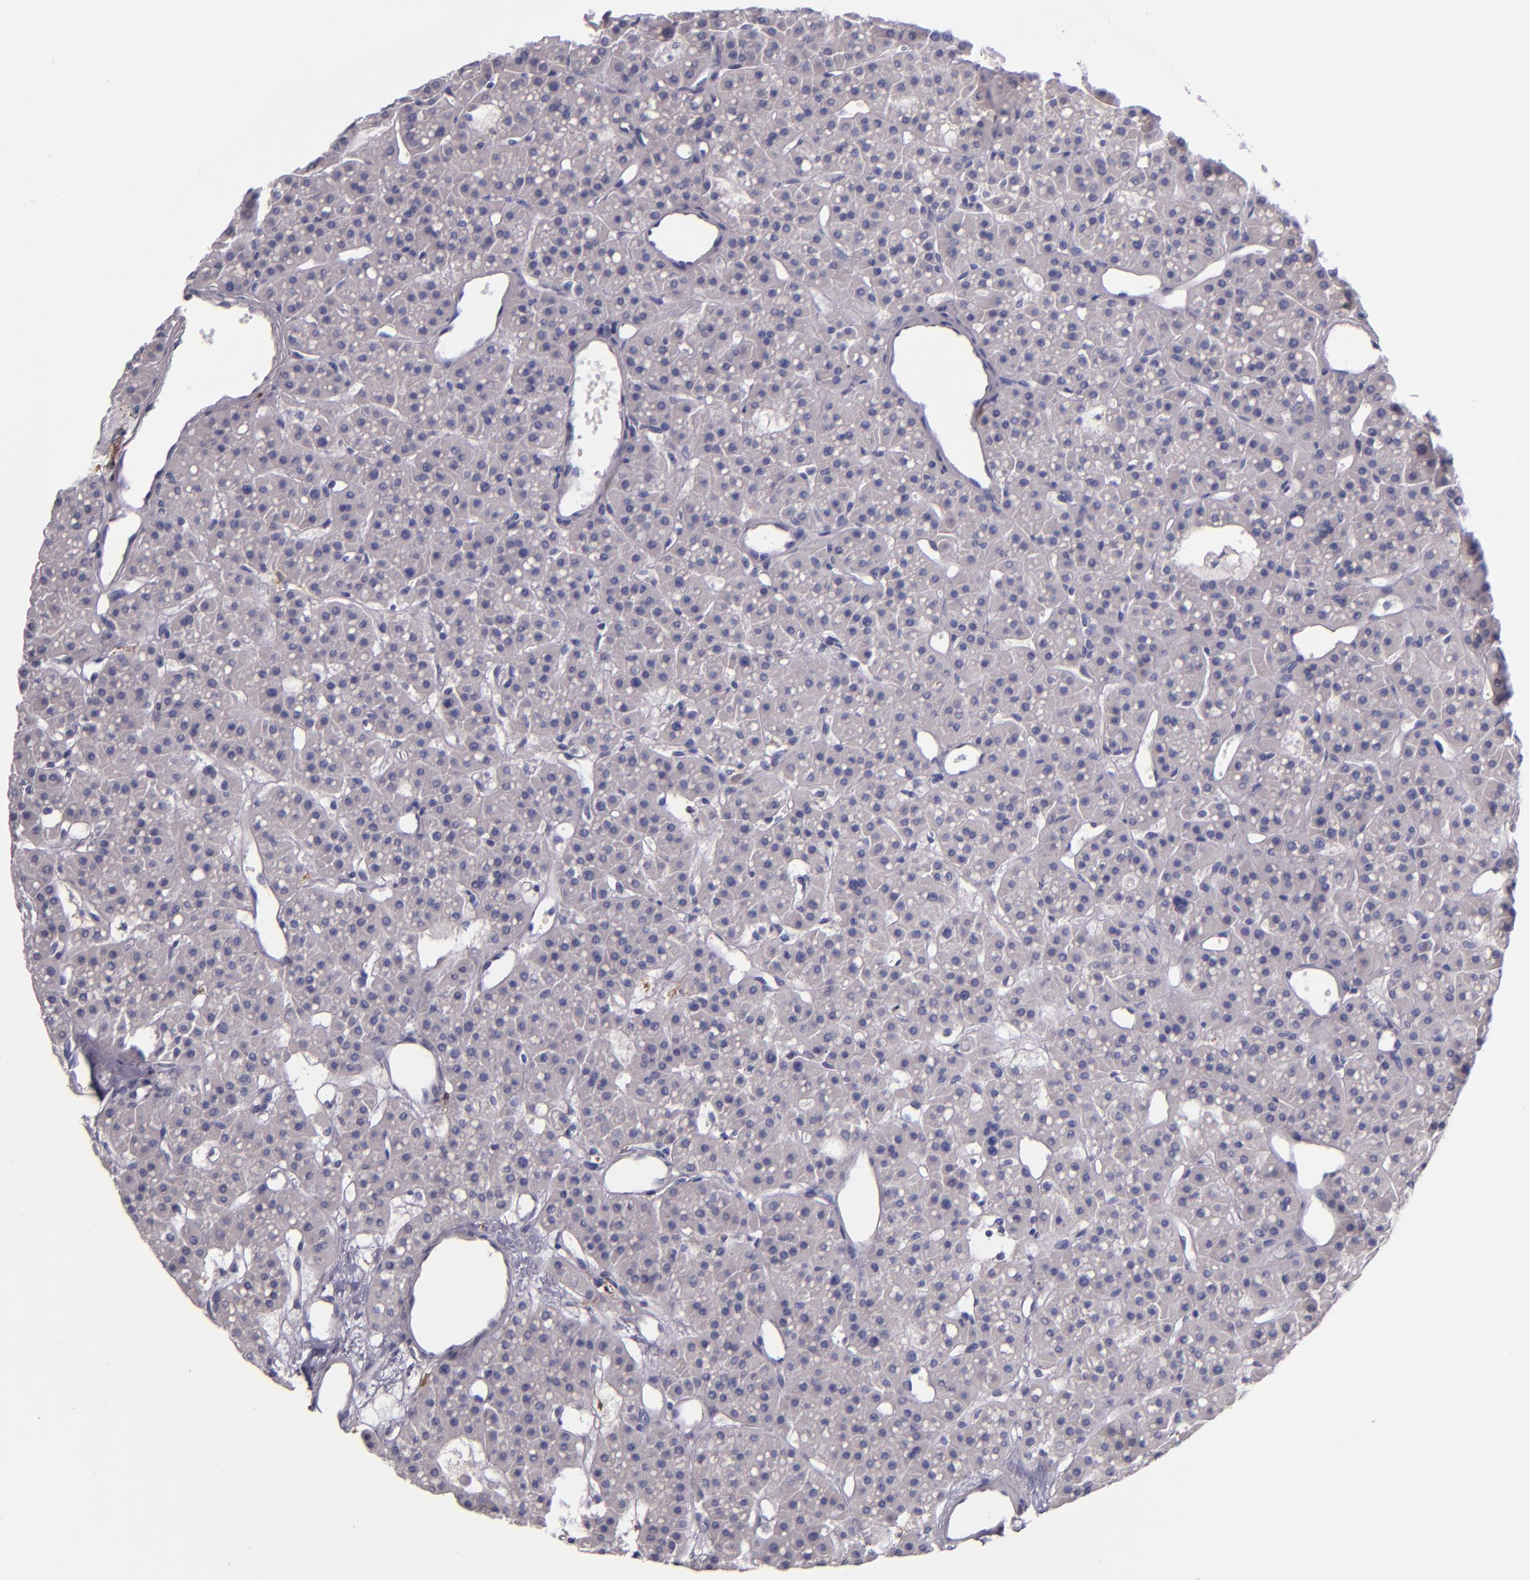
{"staining": {"intensity": "negative", "quantity": "none", "location": "none"}, "tissue": "parathyroid gland", "cell_type": "Glandular cells", "image_type": "normal", "snomed": [{"axis": "morphology", "description": "Normal tissue, NOS"}, {"axis": "topography", "description": "Parathyroid gland"}], "caption": "Immunohistochemical staining of normal parathyroid gland exhibits no significant positivity in glandular cells.", "gene": "F13A1", "patient": {"sex": "female", "age": 76}}